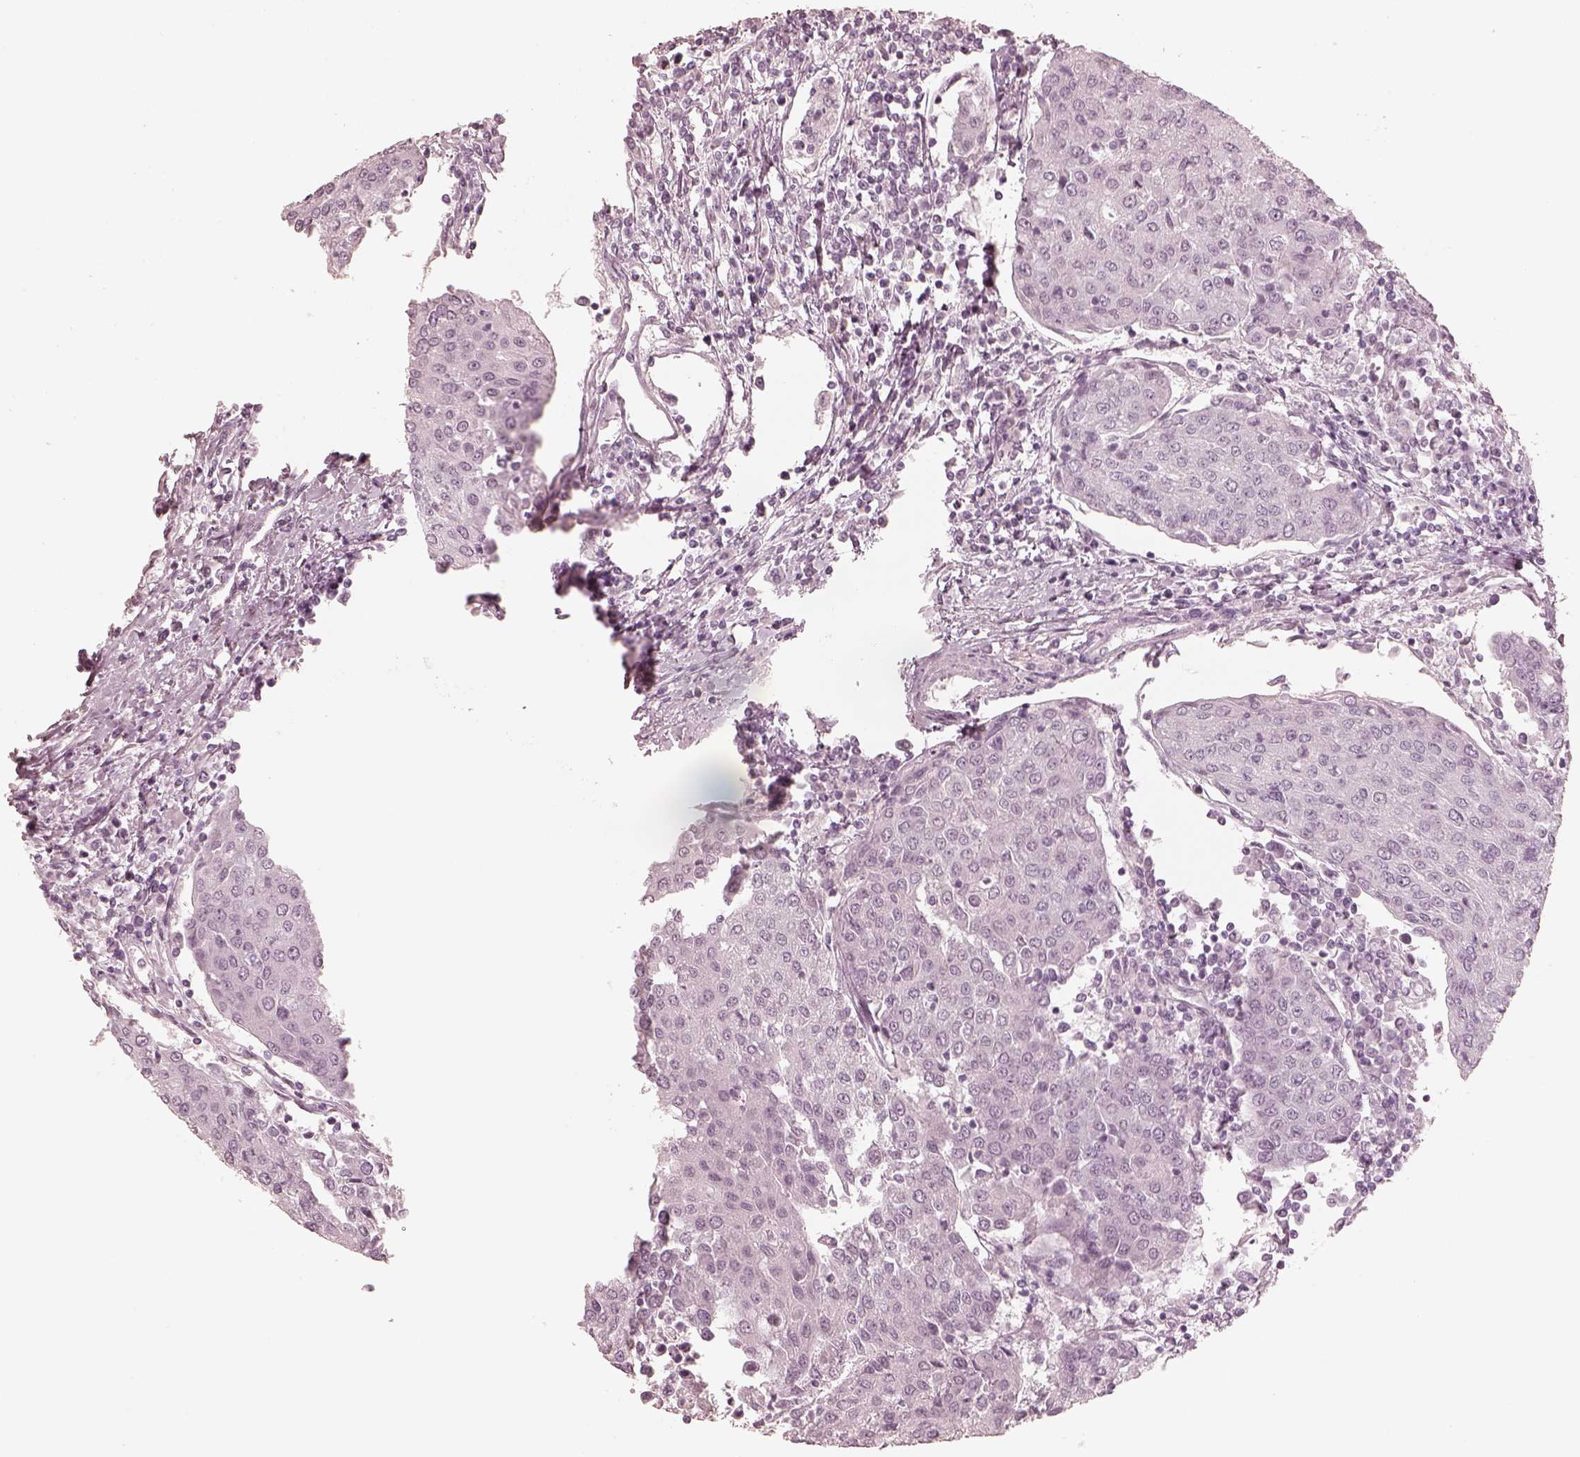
{"staining": {"intensity": "negative", "quantity": "none", "location": "none"}, "tissue": "urothelial cancer", "cell_type": "Tumor cells", "image_type": "cancer", "snomed": [{"axis": "morphology", "description": "Urothelial carcinoma, High grade"}, {"axis": "topography", "description": "Urinary bladder"}], "caption": "A histopathology image of urothelial cancer stained for a protein demonstrates no brown staining in tumor cells.", "gene": "CALR3", "patient": {"sex": "female", "age": 85}}